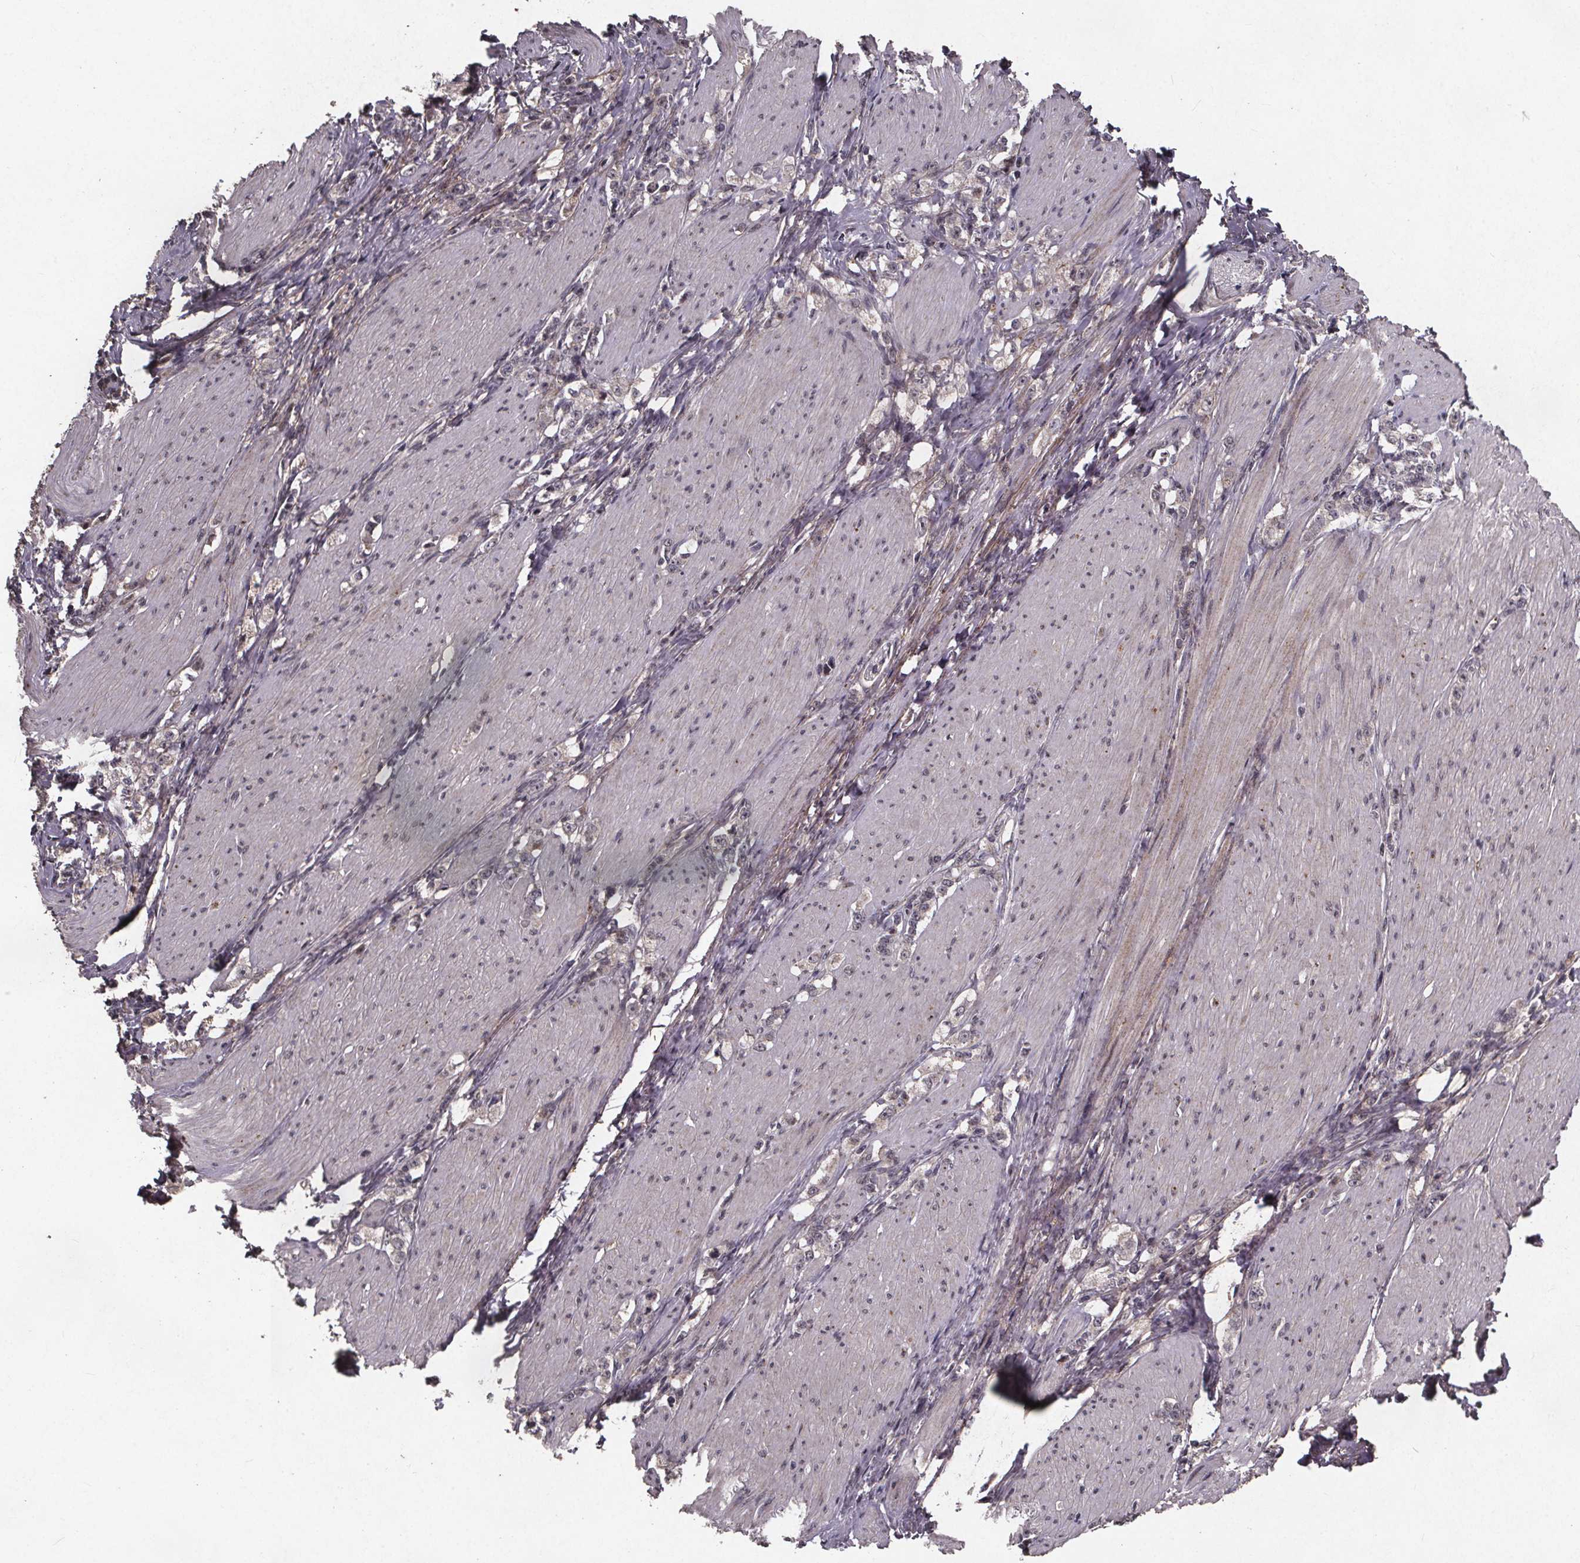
{"staining": {"intensity": "negative", "quantity": "none", "location": "none"}, "tissue": "stomach cancer", "cell_type": "Tumor cells", "image_type": "cancer", "snomed": [{"axis": "morphology", "description": "Adenocarcinoma, NOS"}, {"axis": "topography", "description": "Stomach, lower"}], "caption": "This is an IHC image of adenocarcinoma (stomach). There is no staining in tumor cells.", "gene": "GPX3", "patient": {"sex": "male", "age": 88}}